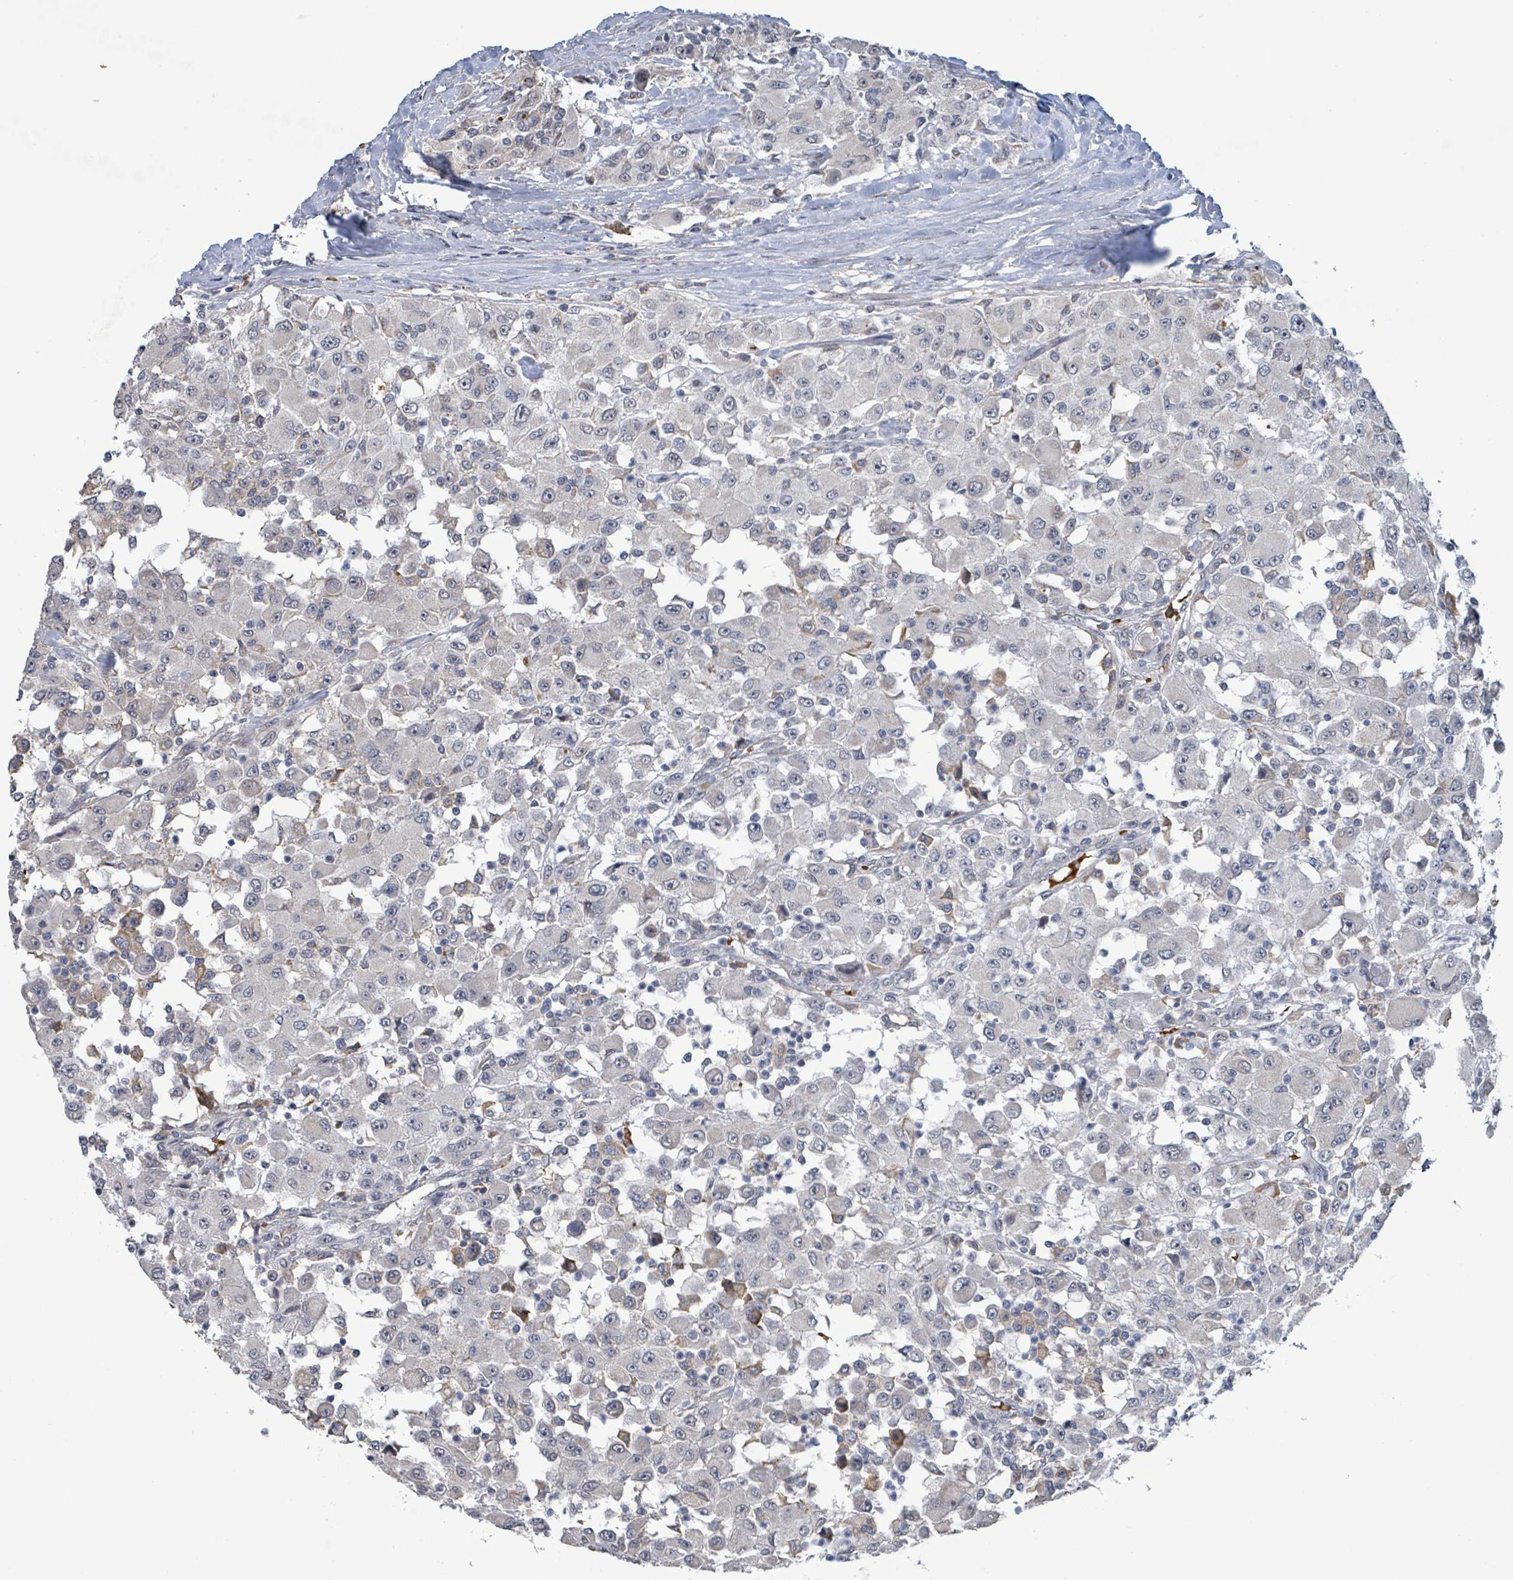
{"staining": {"intensity": "negative", "quantity": "none", "location": "none"}, "tissue": "renal cancer", "cell_type": "Tumor cells", "image_type": "cancer", "snomed": [{"axis": "morphology", "description": "Adenocarcinoma, NOS"}, {"axis": "topography", "description": "Kidney"}], "caption": "This is an immunohistochemistry (IHC) micrograph of human renal adenocarcinoma. There is no expression in tumor cells.", "gene": "SEBOX", "patient": {"sex": "female", "age": 67}}